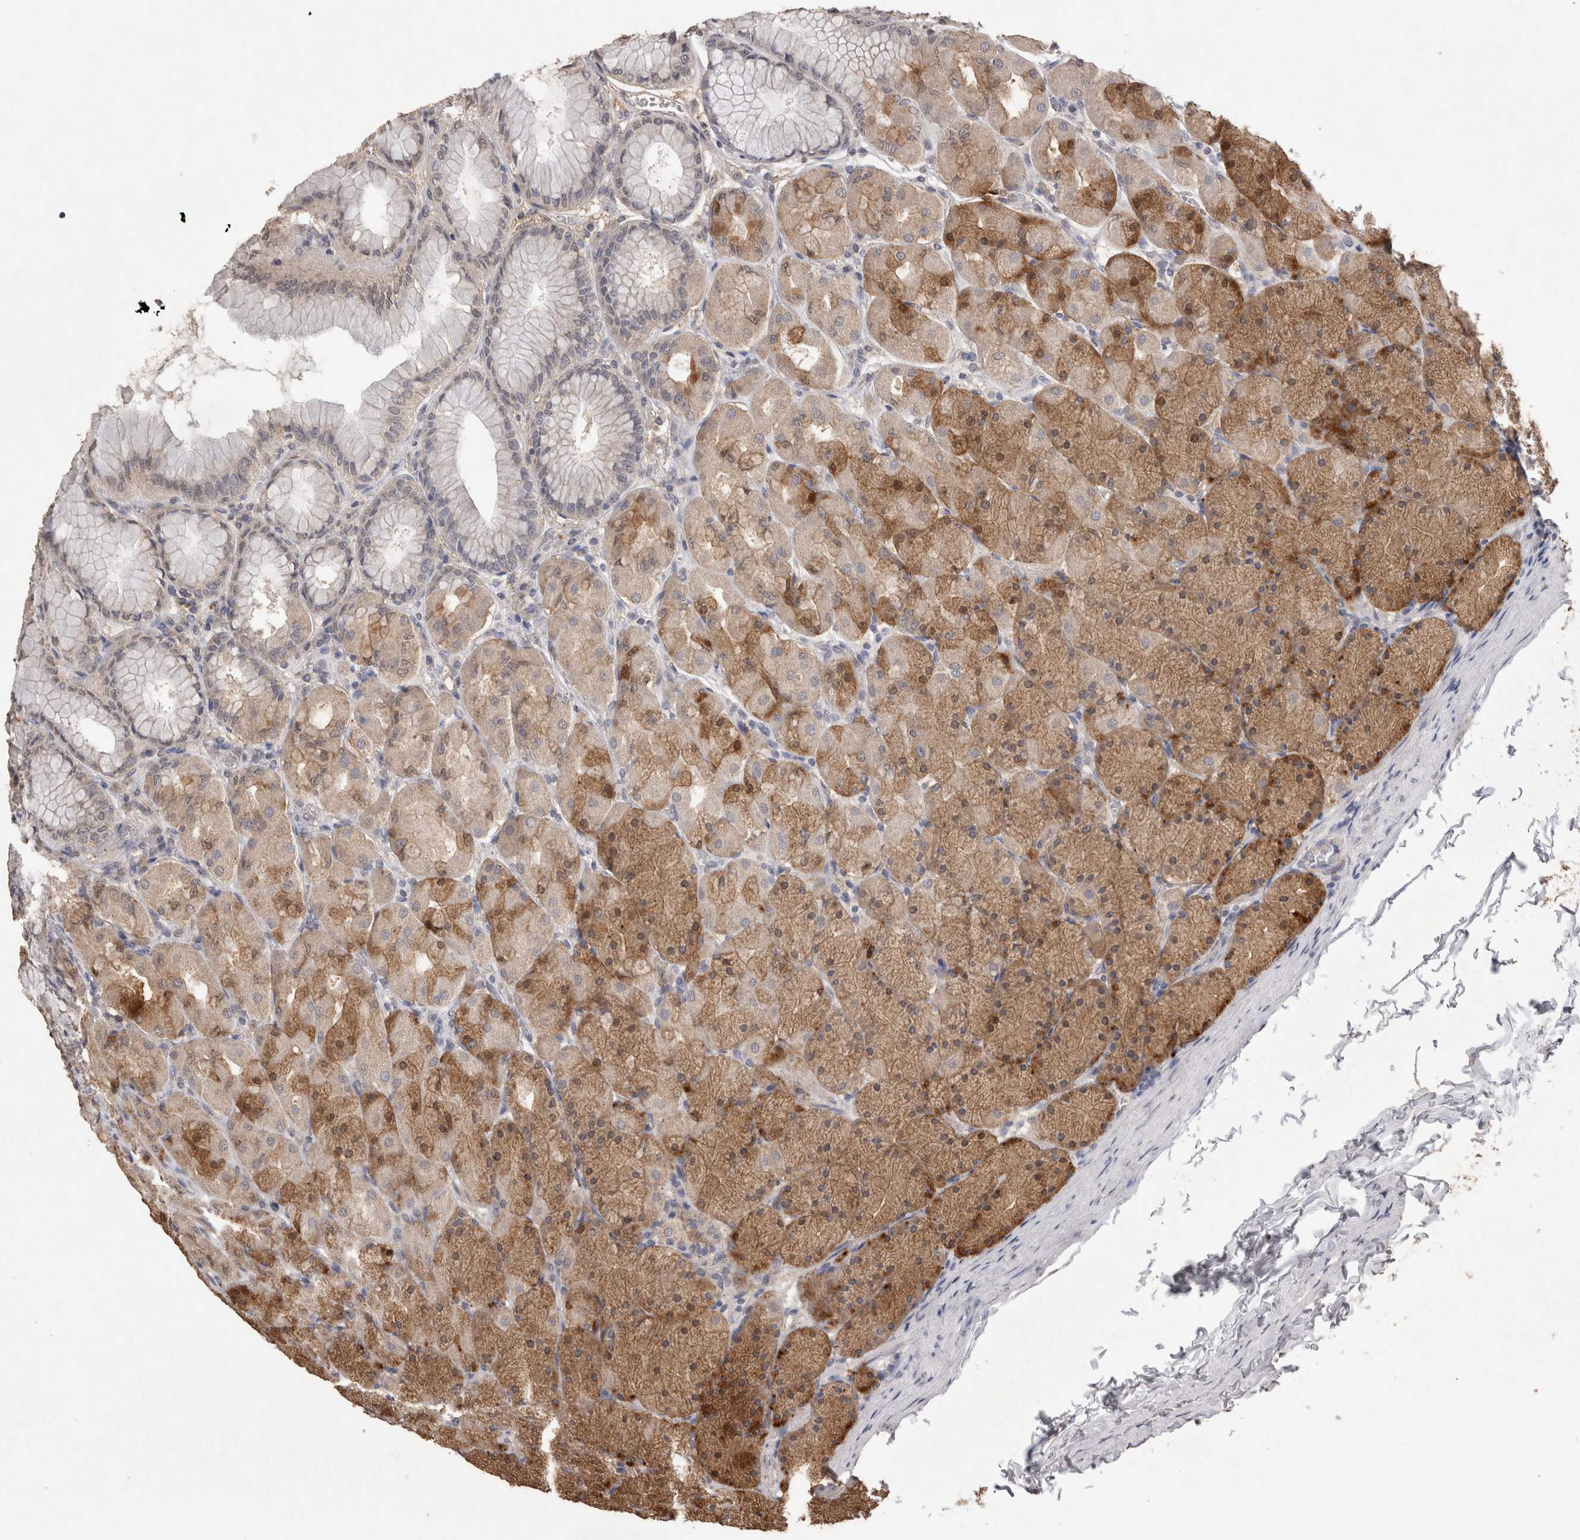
{"staining": {"intensity": "moderate", "quantity": "25%-75%", "location": "cytoplasmic/membranous"}, "tissue": "stomach", "cell_type": "Glandular cells", "image_type": "normal", "snomed": [{"axis": "morphology", "description": "Normal tissue, NOS"}, {"axis": "topography", "description": "Stomach, upper"}], "caption": "Immunohistochemistry of normal stomach reveals medium levels of moderate cytoplasmic/membranous staining in about 25%-75% of glandular cells.", "gene": "CDH6", "patient": {"sex": "female", "age": 56}}